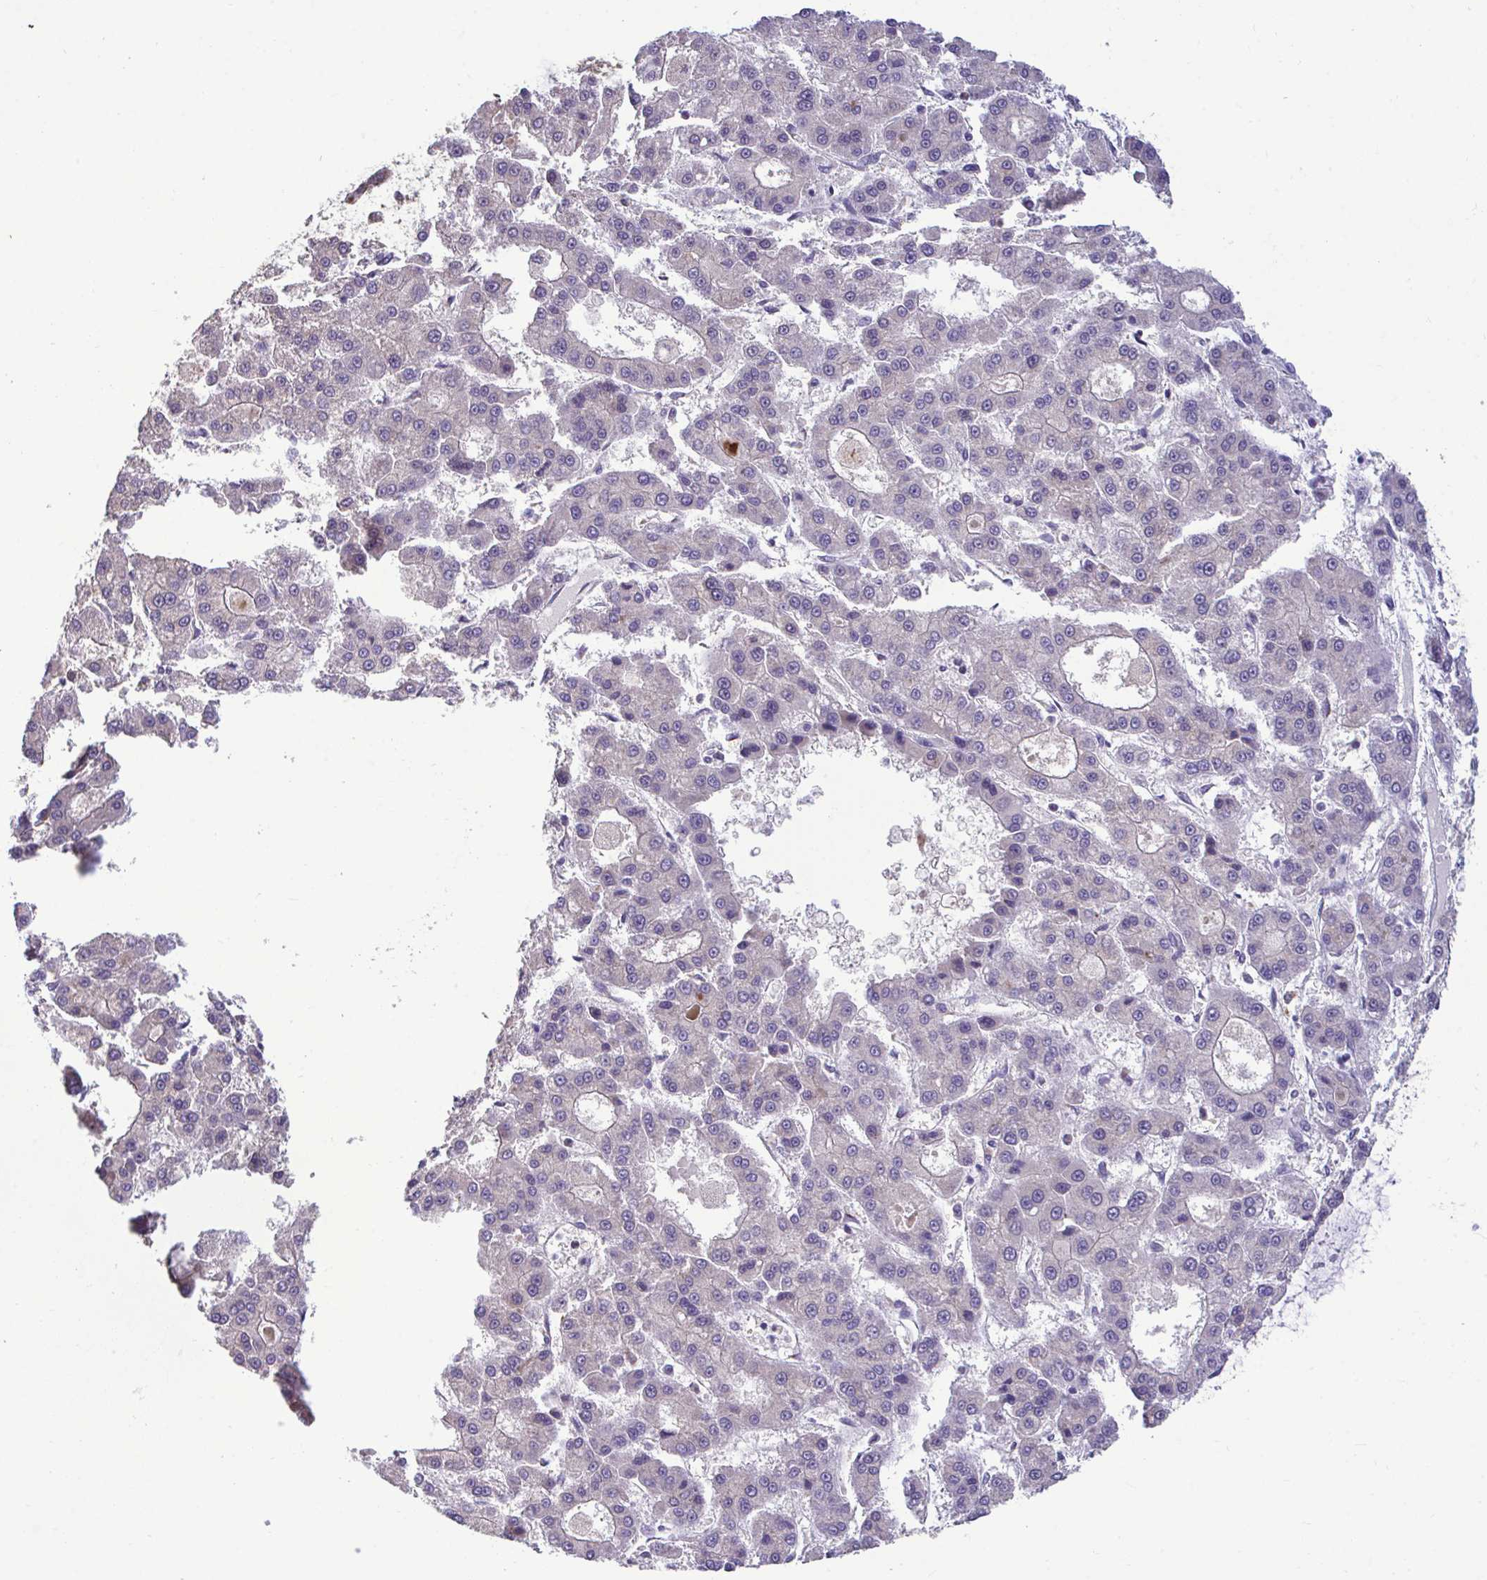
{"staining": {"intensity": "negative", "quantity": "none", "location": "none"}, "tissue": "liver cancer", "cell_type": "Tumor cells", "image_type": "cancer", "snomed": [{"axis": "morphology", "description": "Carcinoma, Hepatocellular, NOS"}, {"axis": "topography", "description": "Liver"}], "caption": "Immunohistochemical staining of hepatocellular carcinoma (liver) demonstrates no significant staining in tumor cells.", "gene": "SARS2", "patient": {"sex": "male", "age": 70}}